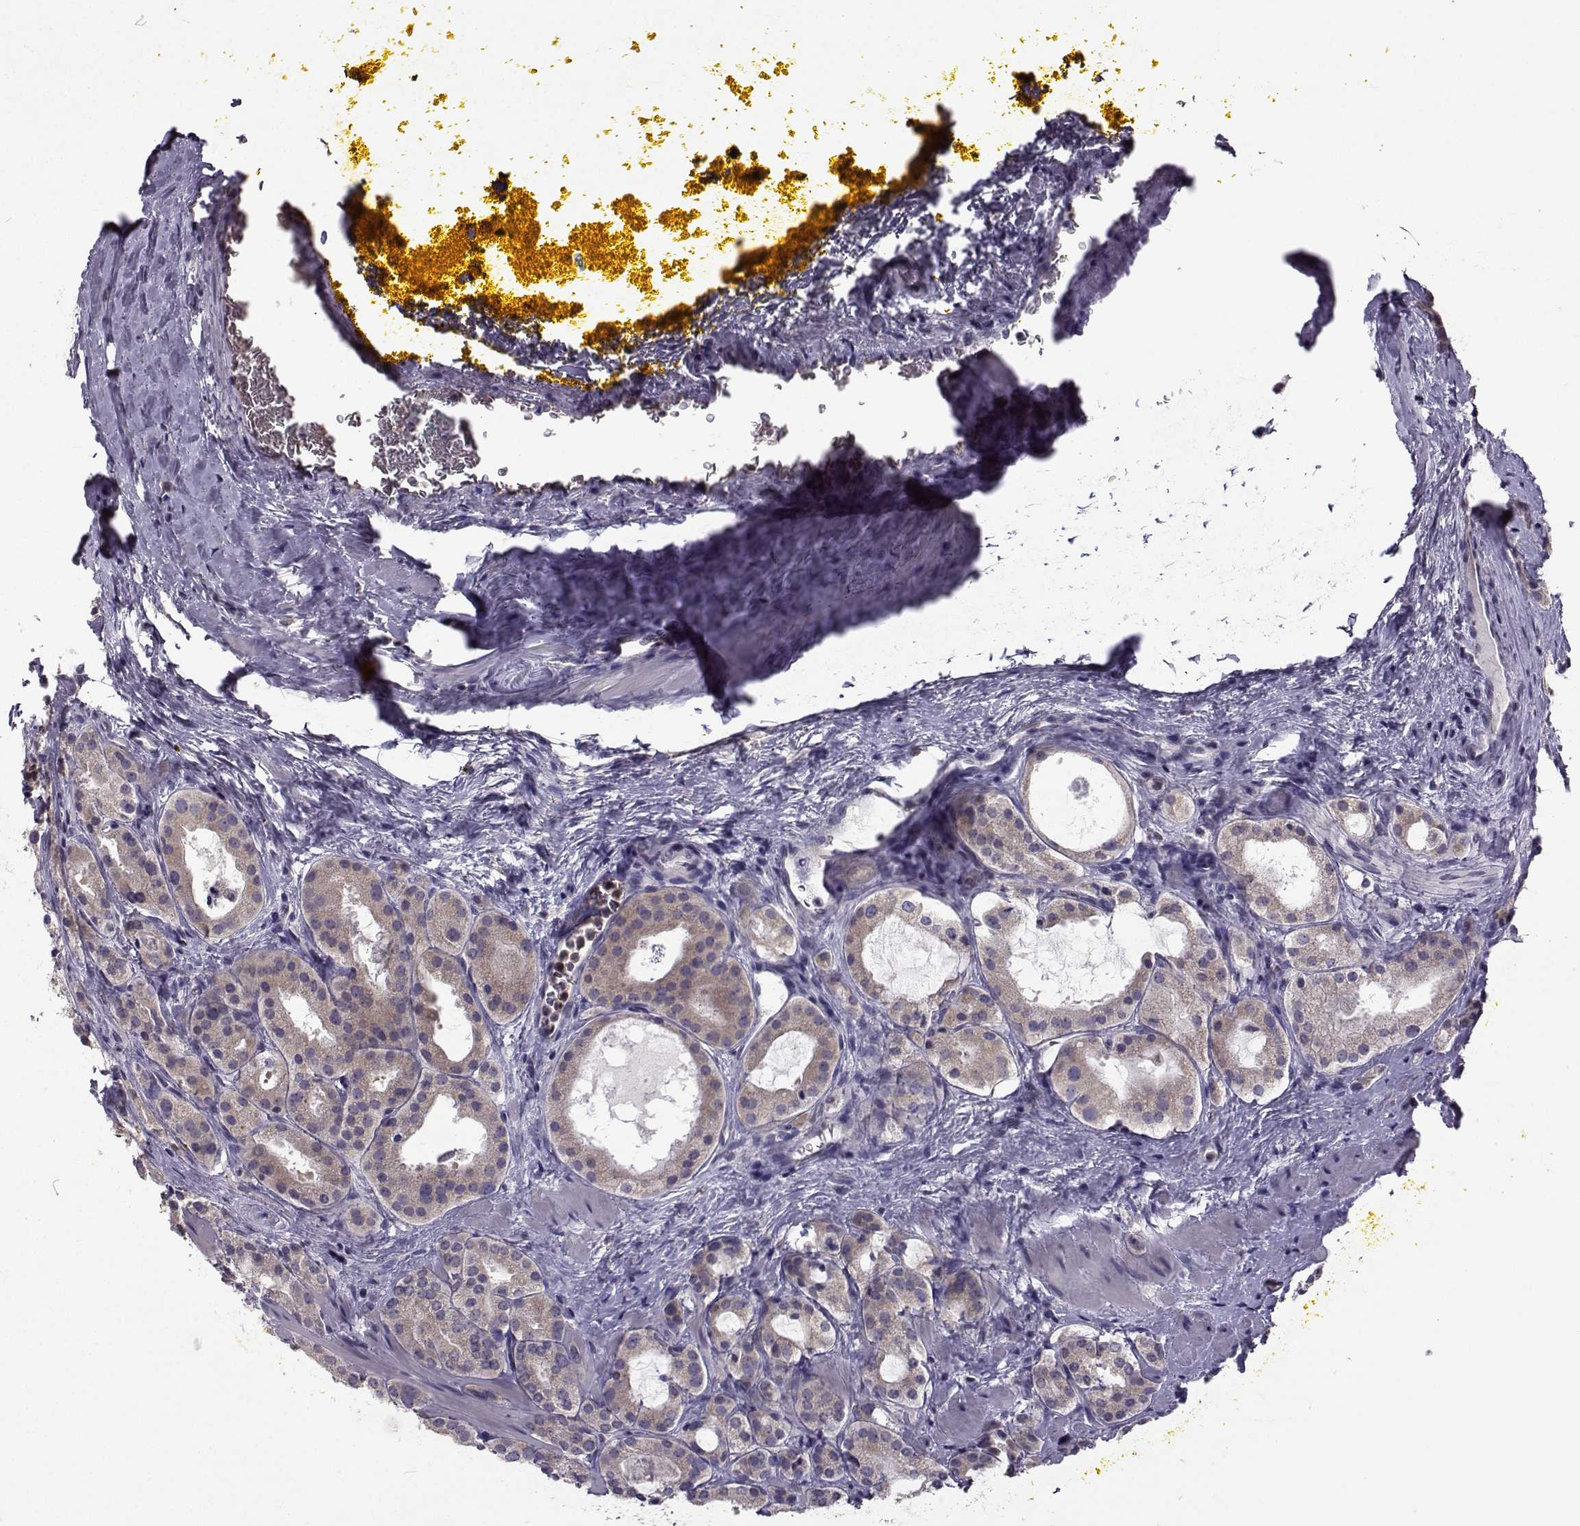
{"staining": {"intensity": "weak", "quantity": "<25%", "location": "cytoplasmic/membranous"}, "tissue": "prostate cancer", "cell_type": "Tumor cells", "image_type": "cancer", "snomed": [{"axis": "morphology", "description": "Adenocarcinoma, NOS"}, {"axis": "morphology", "description": "Adenocarcinoma, High grade"}, {"axis": "topography", "description": "Prostate"}], "caption": "Tumor cells show no significant protein expression in prostate adenocarcinoma.", "gene": "FCAMR", "patient": {"sex": "male", "age": 62}}